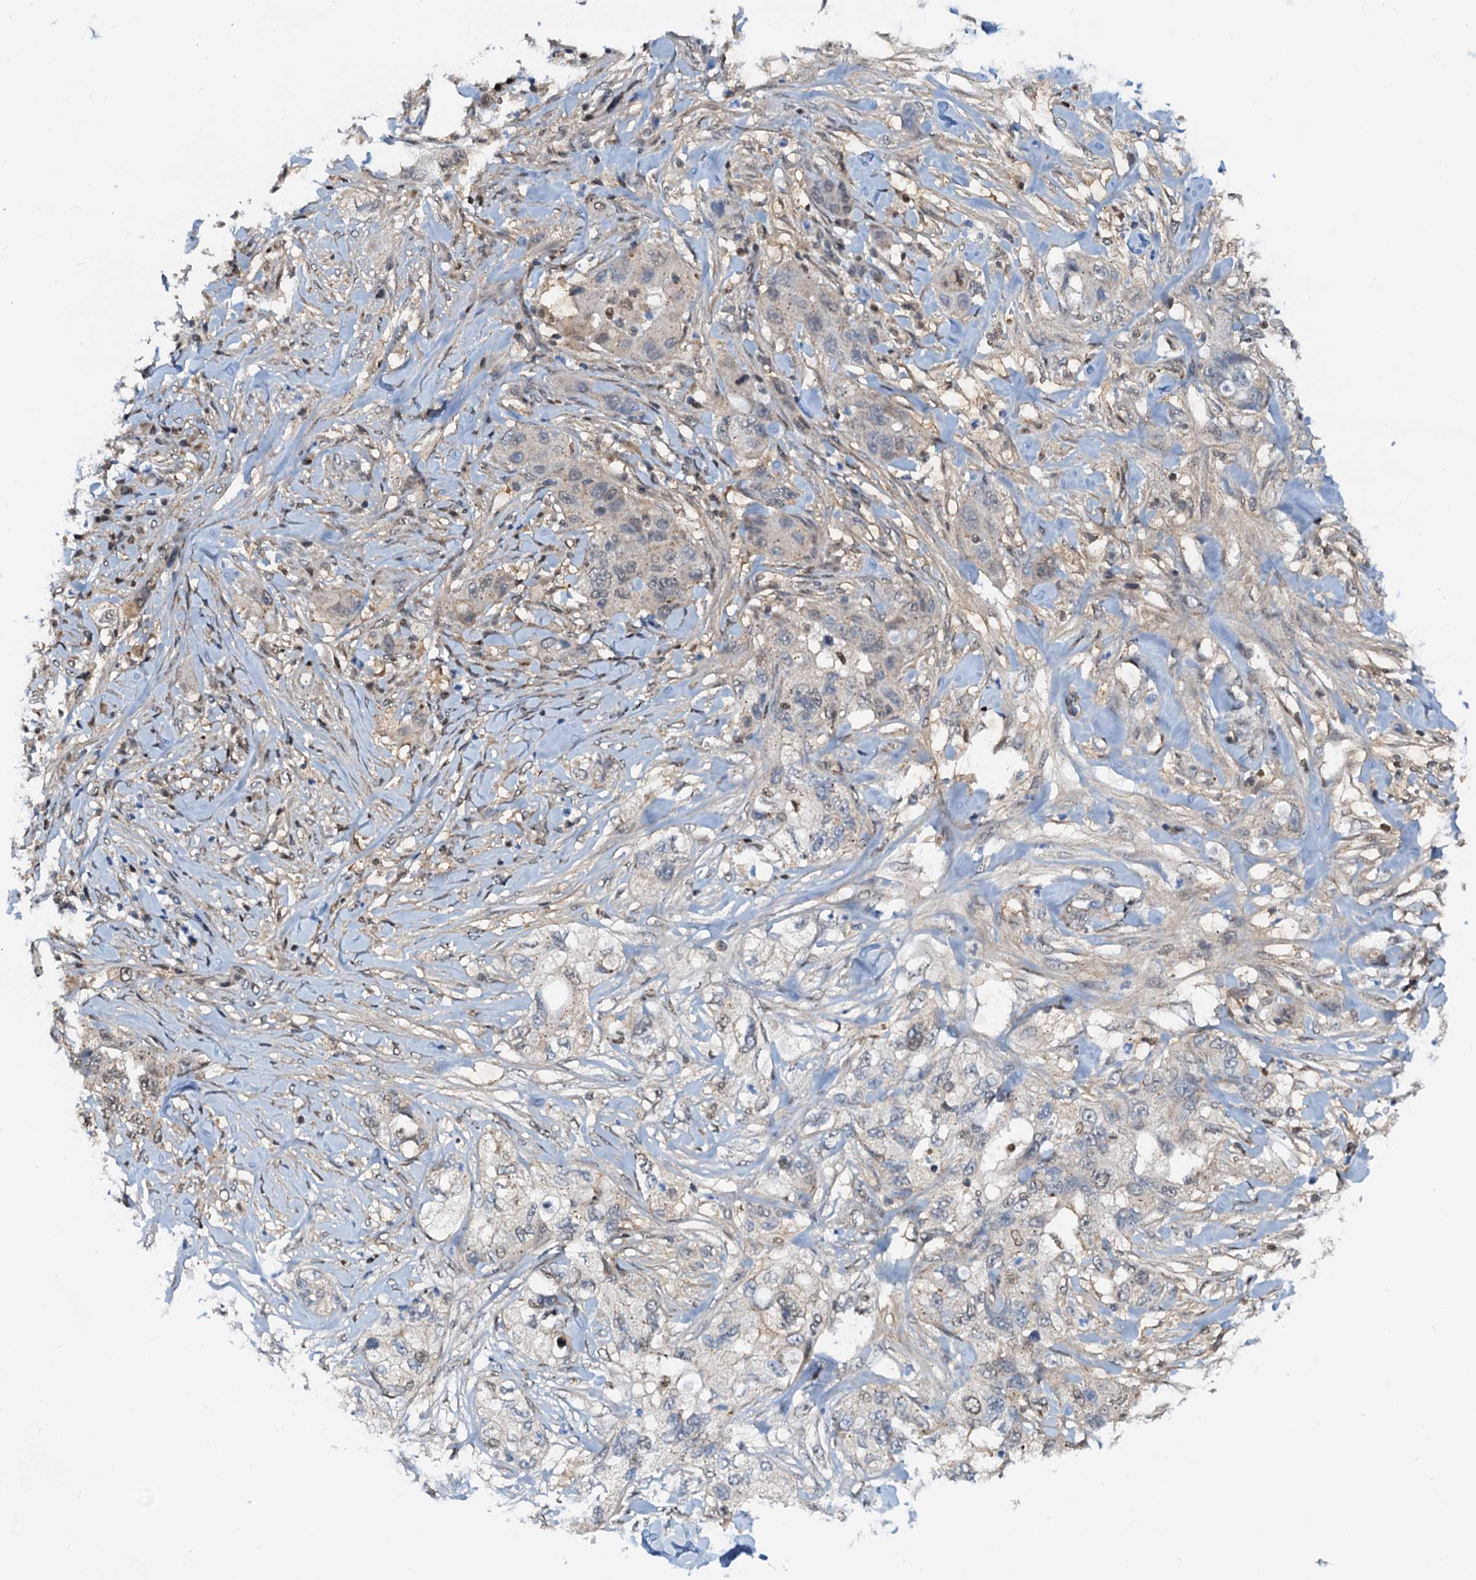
{"staining": {"intensity": "negative", "quantity": "none", "location": "none"}, "tissue": "pancreatic cancer", "cell_type": "Tumor cells", "image_type": "cancer", "snomed": [{"axis": "morphology", "description": "Adenocarcinoma, NOS"}, {"axis": "topography", "description": "Pancreas"}], "caption": "This is an IHC micrograph of human pancreatic adenocarcinoma. There is no positivity in tumor cells.", "gene": "PTGES3", "patient": {"sex": "female", "age": 78}}